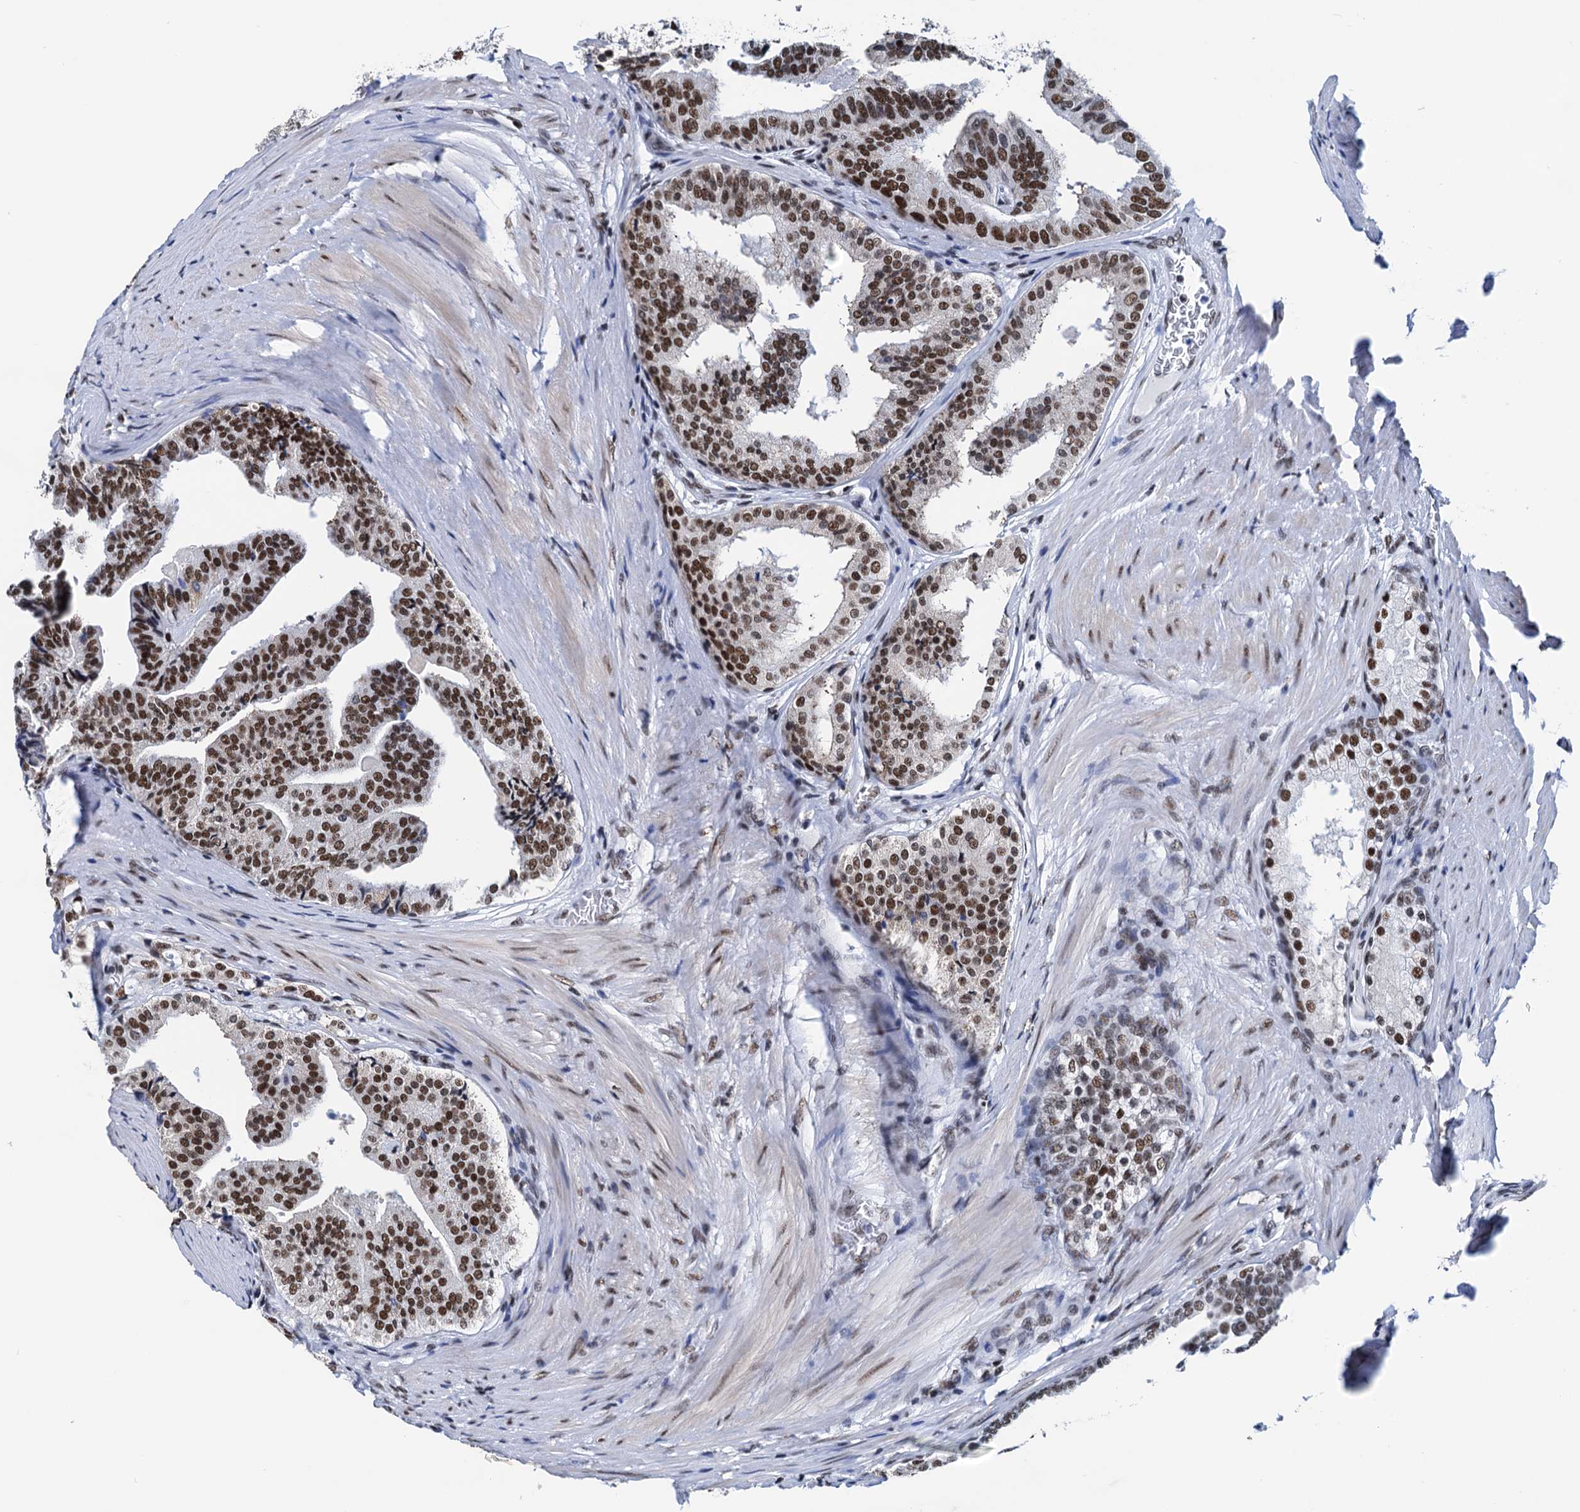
{"staining": {"intensity": "strong", "quantity": ">75%", "location": "nuclear"}, "tissue": "prostate cancer", "cell_type": "Tumor cells", "image_type": "cancer", "snomed": [{"axis": "morphology", "description": "Adenocarcinoma, High grade"}, {"axis": "topography", "description": "Prostate"}], "caption": "Immunohistochemistry (IHC) of prostate cancer exhibits high levels of strong nuclear positivity in about >75% of tumor cells. The staining was performed using DAB (3,3'-diaminobenzidine) to visualize the protein expression in brown, while the nuclei were stained in blue with hematoxylin (Magnification: 20x).", "gene": "SLTM", "patient": {"sex": "male", "age": 63}}